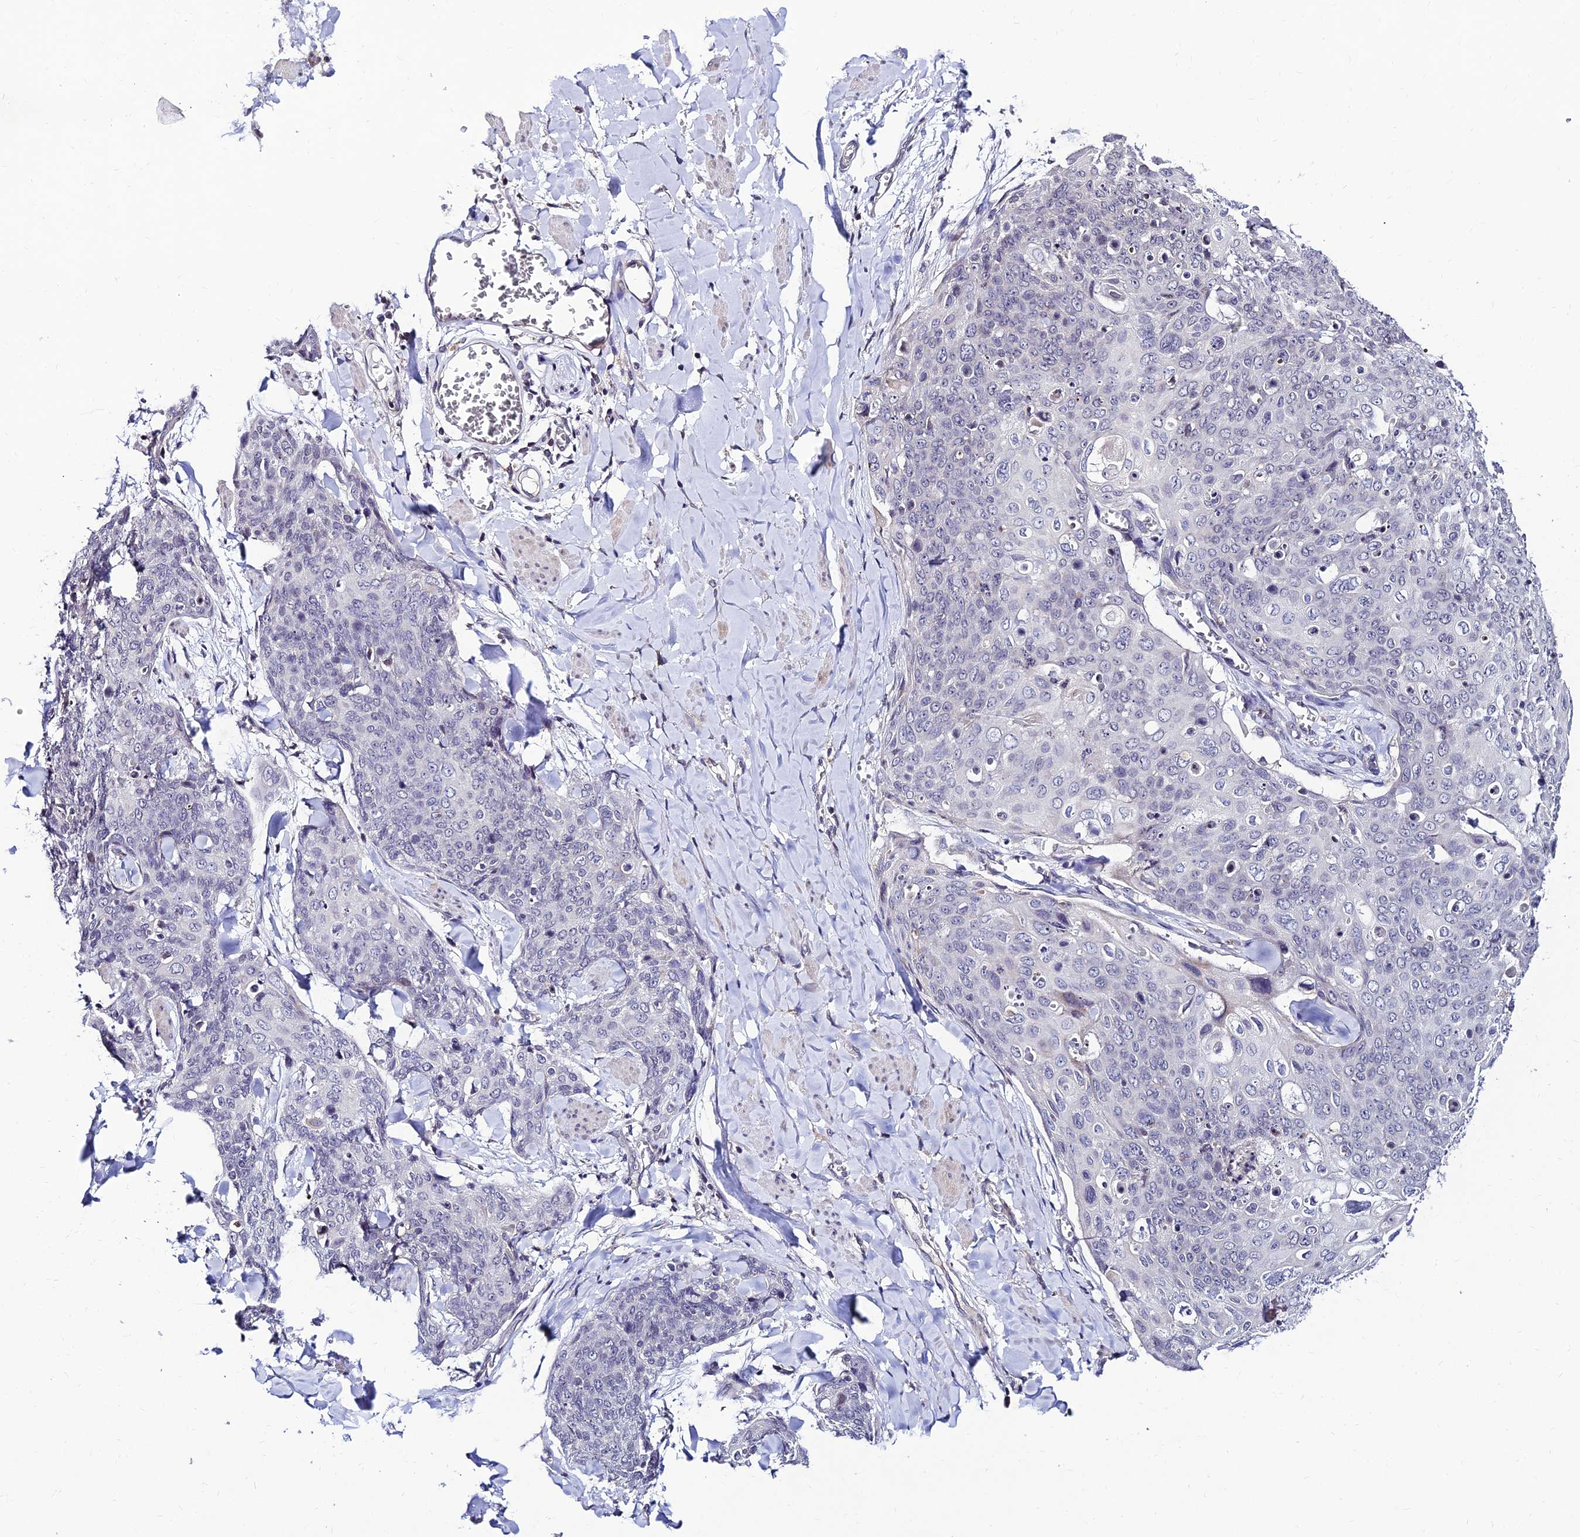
{"staining": {"intensity": "negative", "quantity": "none", "location": "none"}, "tissue": "skin cancer", "cell_type": "Tumor cells", "image_type": "cancer", "snomed": [{"axis": "morphology", "description": "Squamous cell carcinoma, NOS"}, {"axis": "topography", "description": "Skin"}, {"axis": "topography", "description": "Vulva"}], "caption": "Immunohistochemistry (IHC) micrograph of neoplastic tissue: skin cancer (squamous cell carcinoma) stained with DAB (3,3'-diaminobenzidine) shows no significant protein expression in tumor cells.", "gene": "CDNF", "patient": {"sex": "female", "age": 85}}